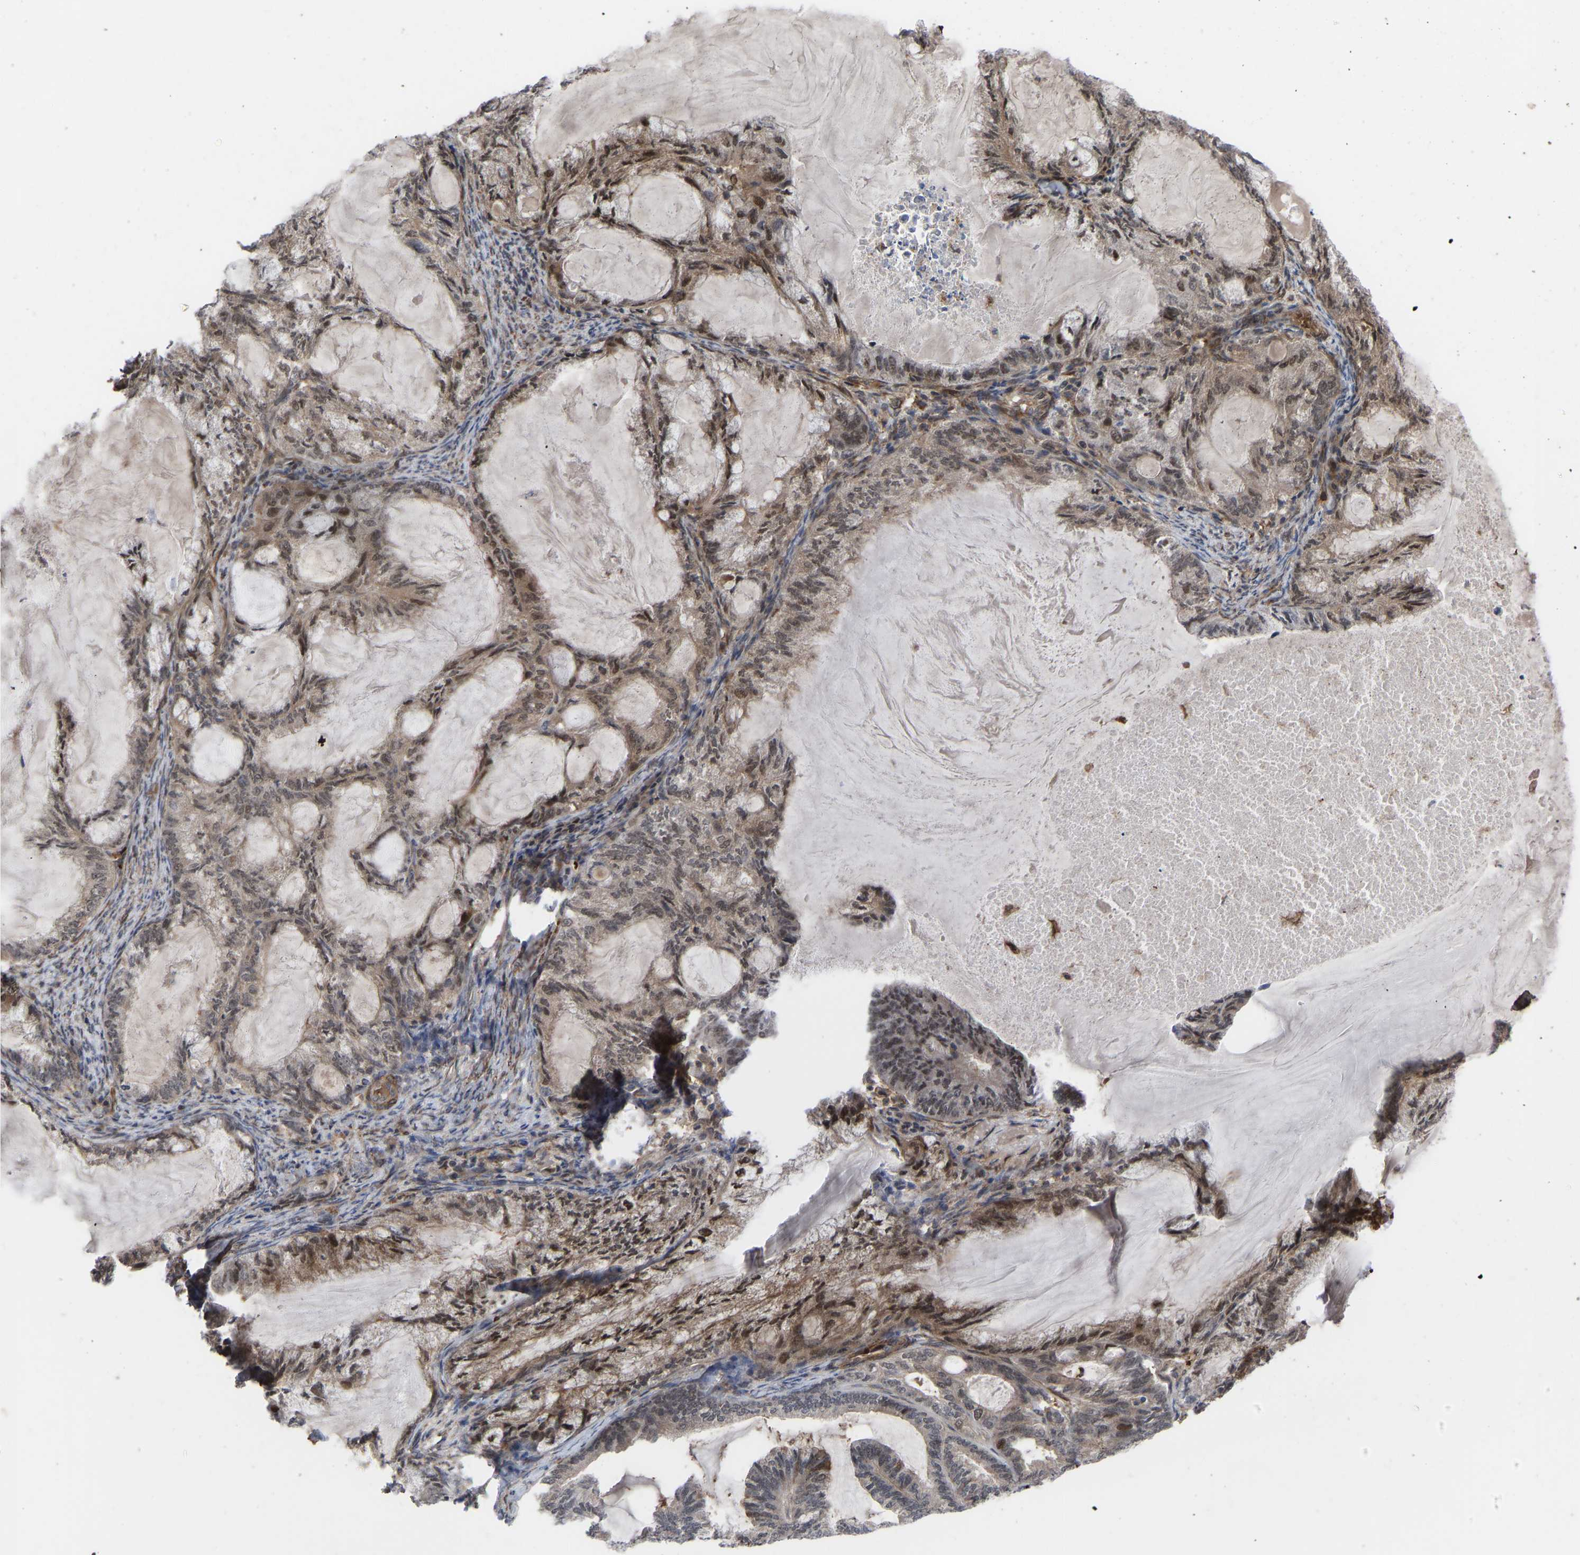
{"staining": {"intensity": "weak", "quantity": ">75%", "location": "cytoplasmic/membranous,nuclear"}, "tissue": "endometrial cancer", "cell_type": "Tumor cells", "image_type": "cancer", "snomed": [{"axis": "morphology", "description": "Adenocarcinoma, NOS"}, {"axis": "topography", "description": "Endometrium"}], "caption": "A high-resolution histopathology image shows immunohistochemistry (IHC) staining of endometrial cancer, which demonstrates weak cytoplasmic/membranous and nuclear expression in about >75% of tumor cells.", "gene": "CYP7B1", "patient": {"sex": "female", "age": 86}}